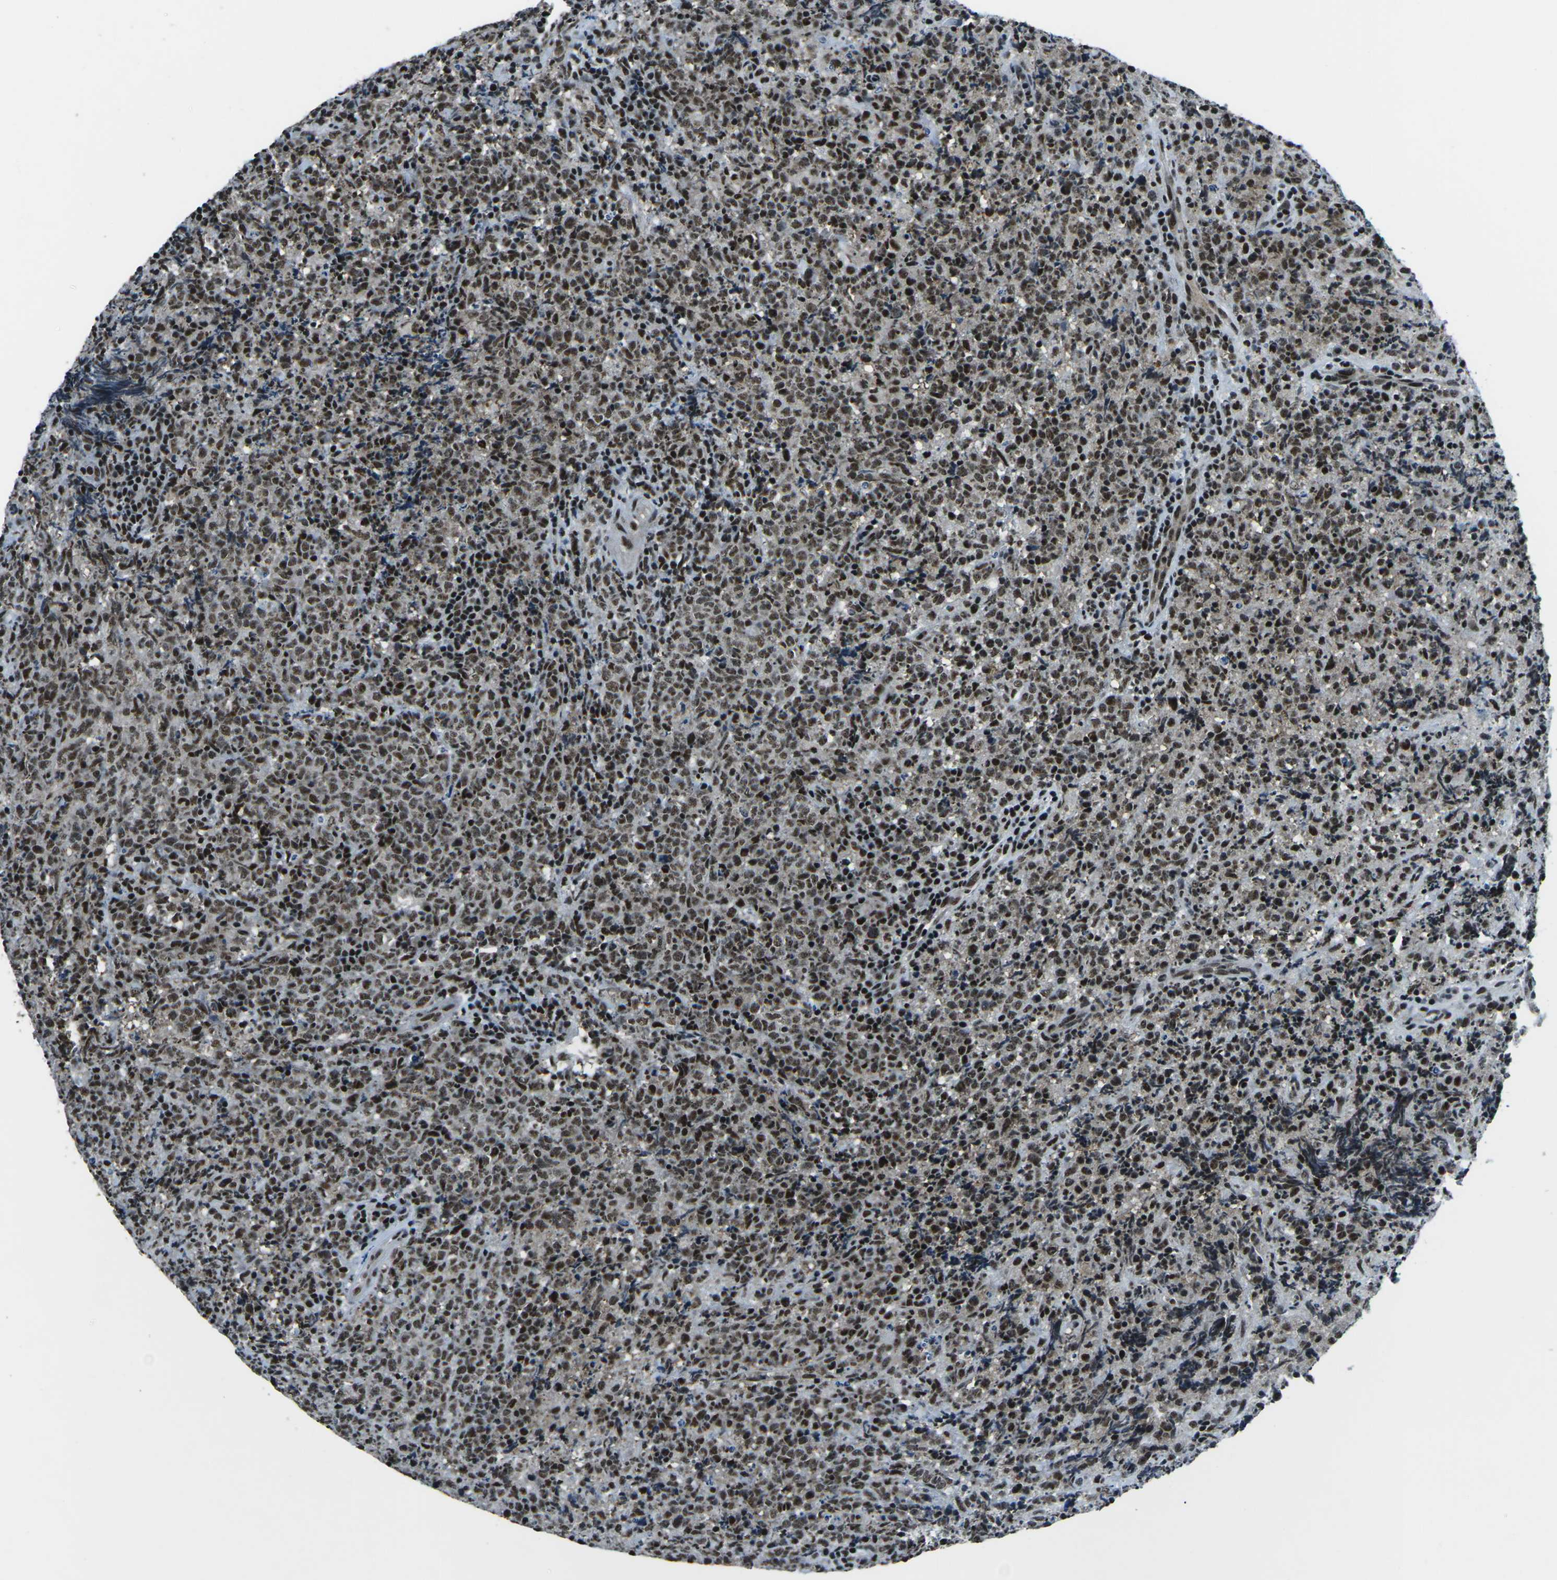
{"staining": {"intensity": "moderate", "quantity": ">75%", "location": "nuclear"}, "tissue": "lymphoma", "cell_type": "Tumor cells", "image_type": "cancer", "snomed": [{"axis": "morphology", "description": "Malignant lymphoma, non-Hodgkin's type, High grade"}, {"axis": "topography", "description": "Tonsil"}], "caption": "Brown immunohistochemical staining in lymphoma shows moderate nuclear expression in approximately >75% of tumor cells.", "gene": "RBL2", "patient": {"sex": "female", "age": 36}}